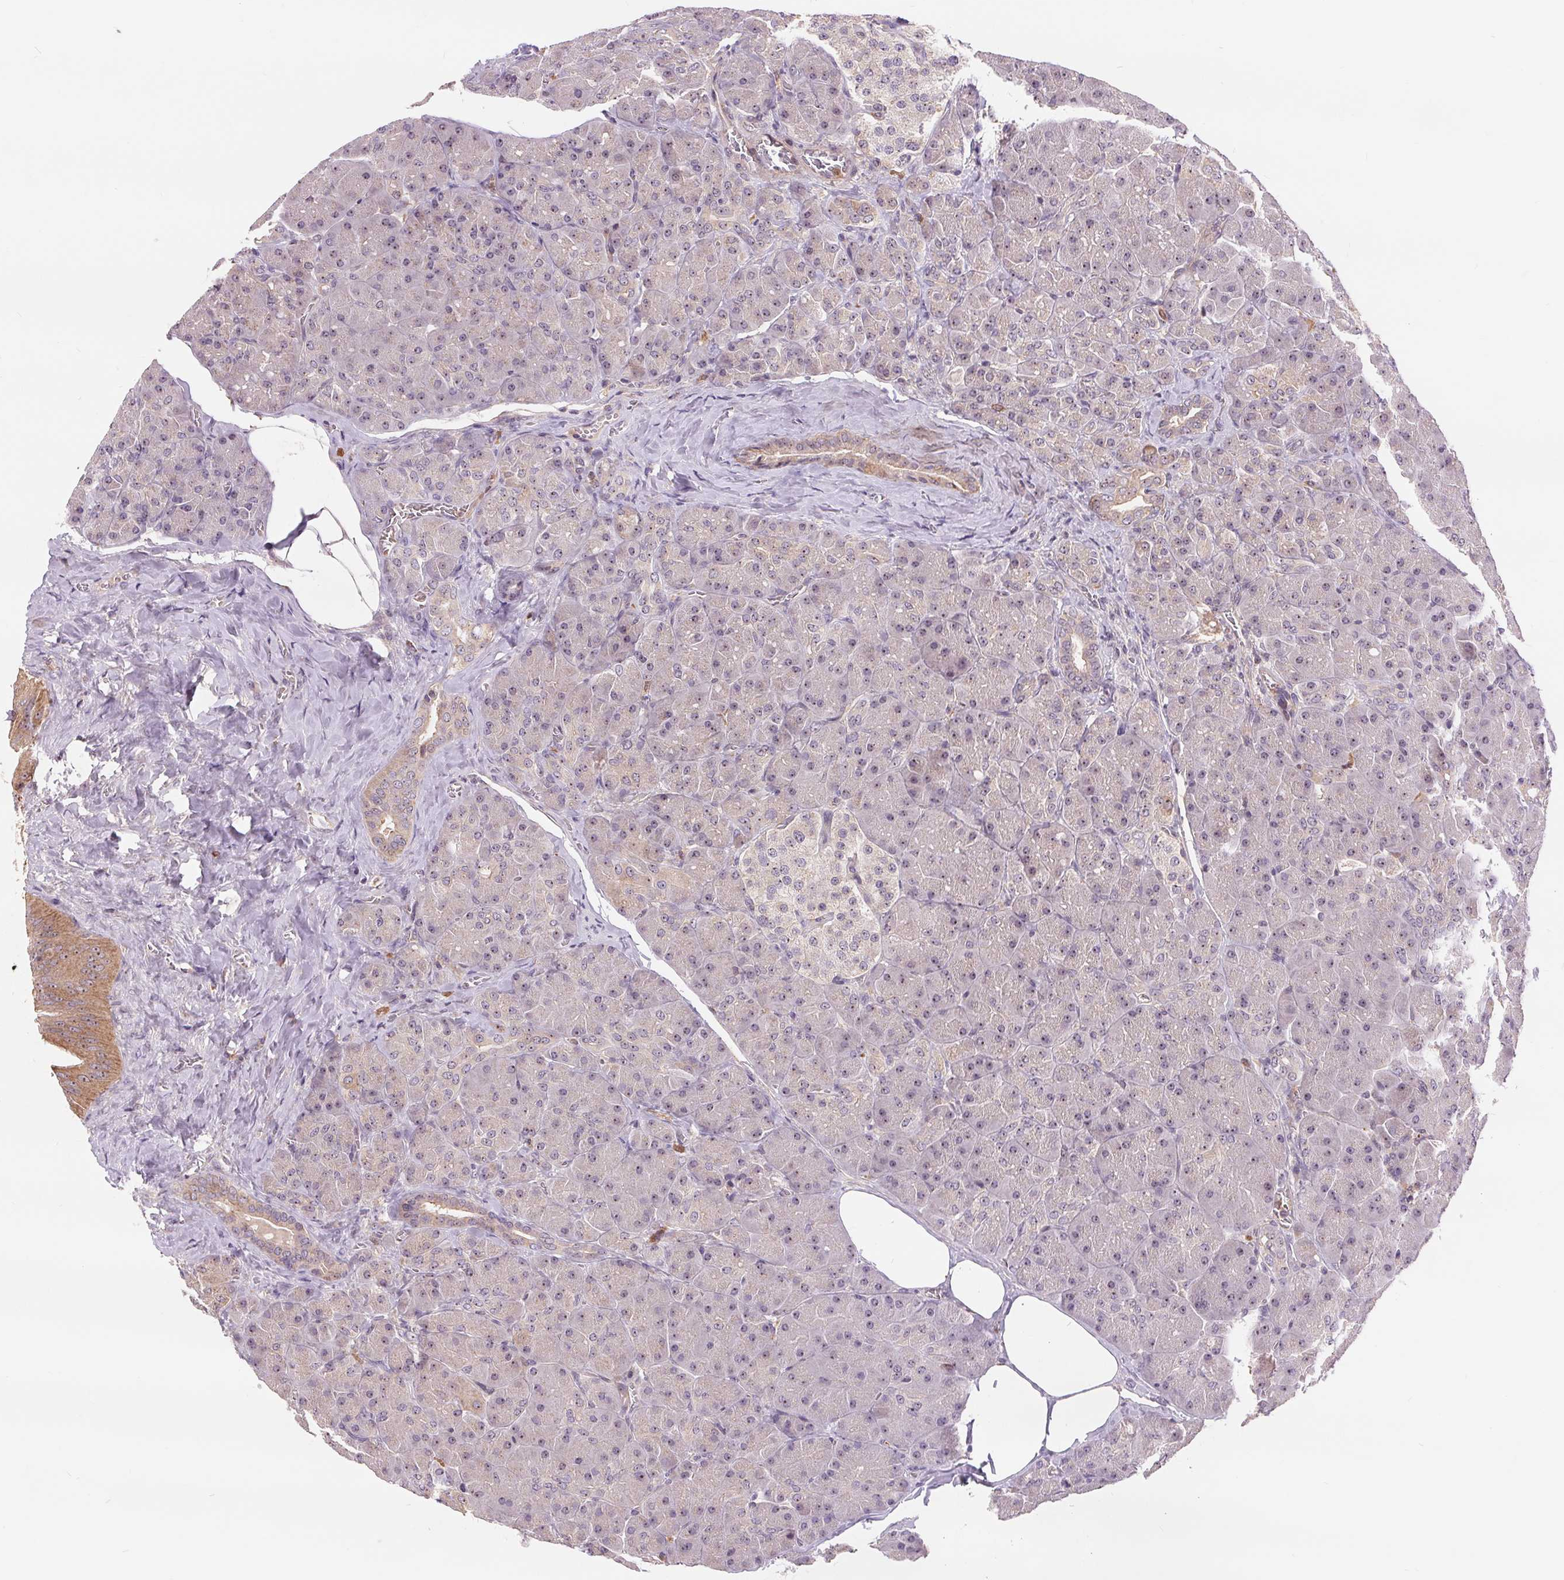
{"staining": {"intensity": "weak", "quantity": "<25%", "location": "cytoplasmic/membranous,nuclear"}, "tissue": "pancreas", "cell_type": "Exocrine glandular cells", "image_type": "normal", "snomed": [{"axis": "morphology", "description": "Normal tissue, NOS"}, {"axis": "topography", "description": "Pancreas"}], "caption": "Immunohistochemistry micrograph of benign pancreas: pancreas stained with DAB shows no significant protein expression in exocrine glandular cells. (IHC, brightfield microscopy, high magnification).", "gene": "RANBP3L", "patient": {"sex": "male", "age": 55}}